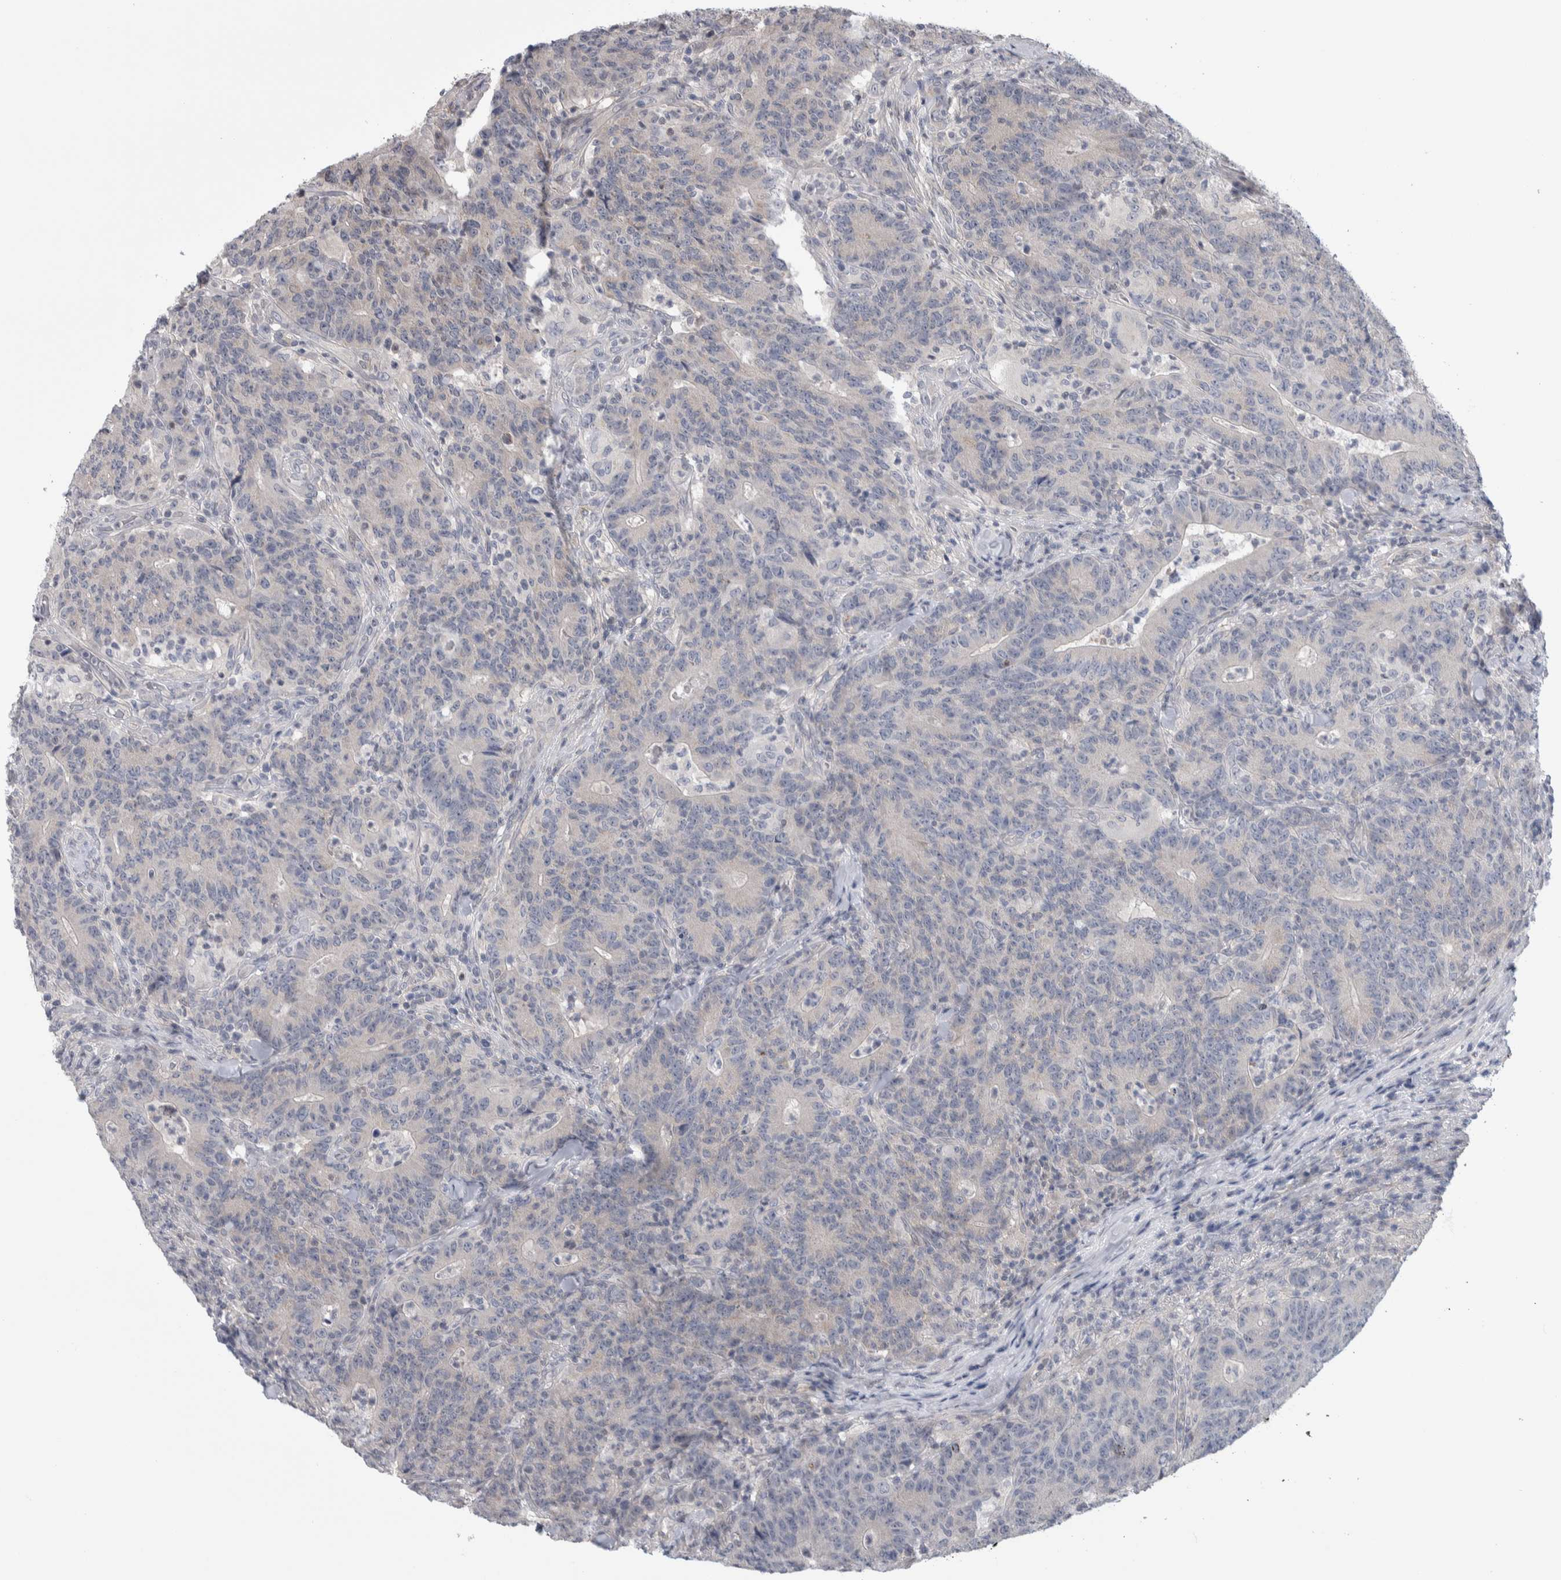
{"staining": {"intensity": "negative", "quantity": "none", "location": "none"}, "tissue": "colorectal cancer", "cell_type": "Tumor cells", "image_type": "cancer", "snomed": [{"axis": "morphology", "description": "Normal tissue, NOS"}, {"axis": "morphology", "description": "Adenocarcinoma, NOS"}, {"axis": "topography", "description": "Colon"}], "caption": "Human colorectal adenocarcinoma stained for a protein using immunohistochemistry (IHC) demonstrates no expression in tumor cells.", "gene": "TAX1BP1", "patient": {"sex": "female", "age": 75}}